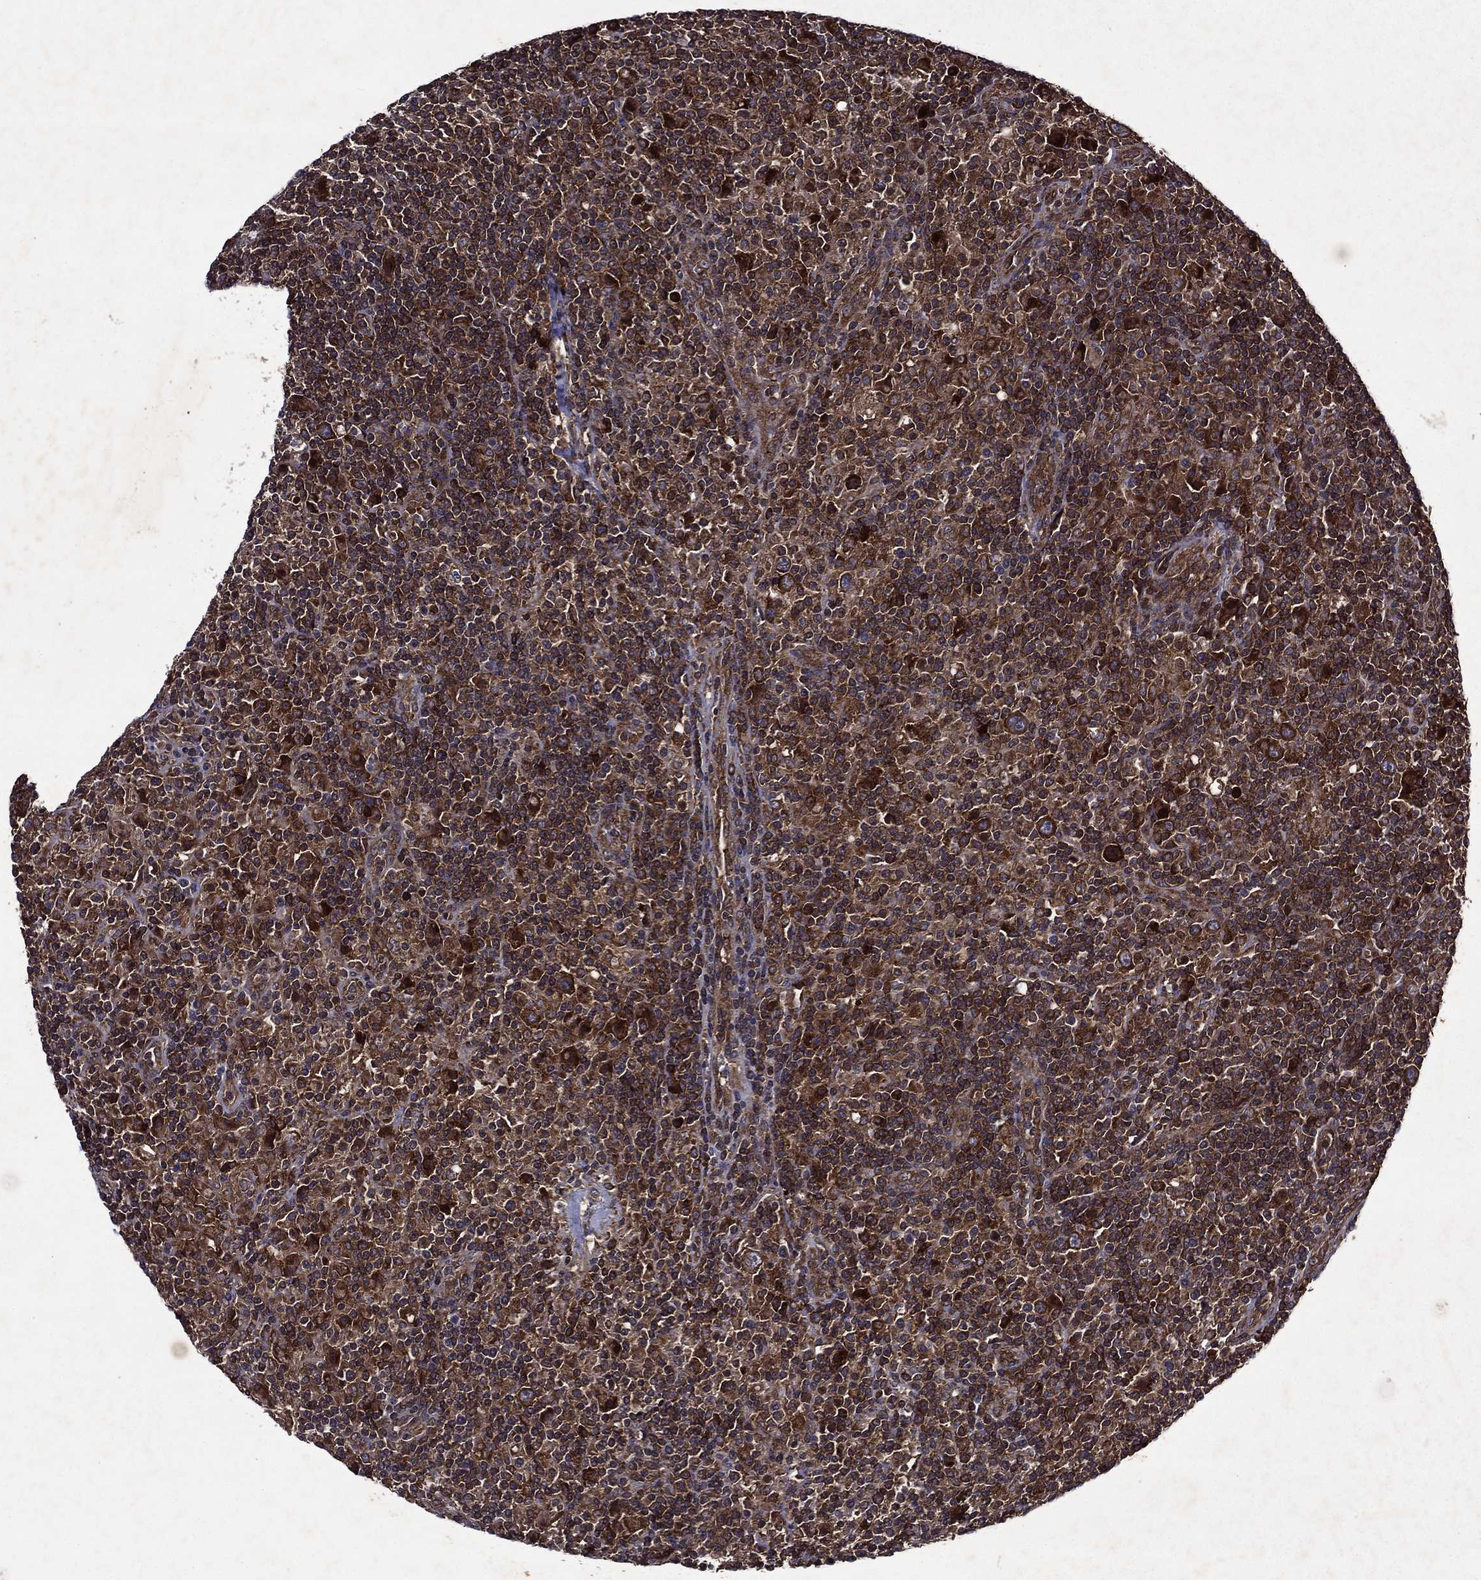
{"staining": {"intensity": "moderate", "quantity": ">75%", "location": "cytoplasmic/membranous"}, "tissue": "lymphoma", "cell_type": "Tumor cells", "image_type": "cancer", "snomed": [{"axis": "morphology", "description": "Hodgkin's disease, NOS"}, {"axis": "topography", "description": "Lymph node"}], "caption": "Human Hodgkin's disease stained for a protein (brown) reveals moderate cytoplasmic/membranous positive positivity in approximately >75% of tumor cells.", "gene": "EIF2B4", "patient": {"sex": "male", "age": 70}}